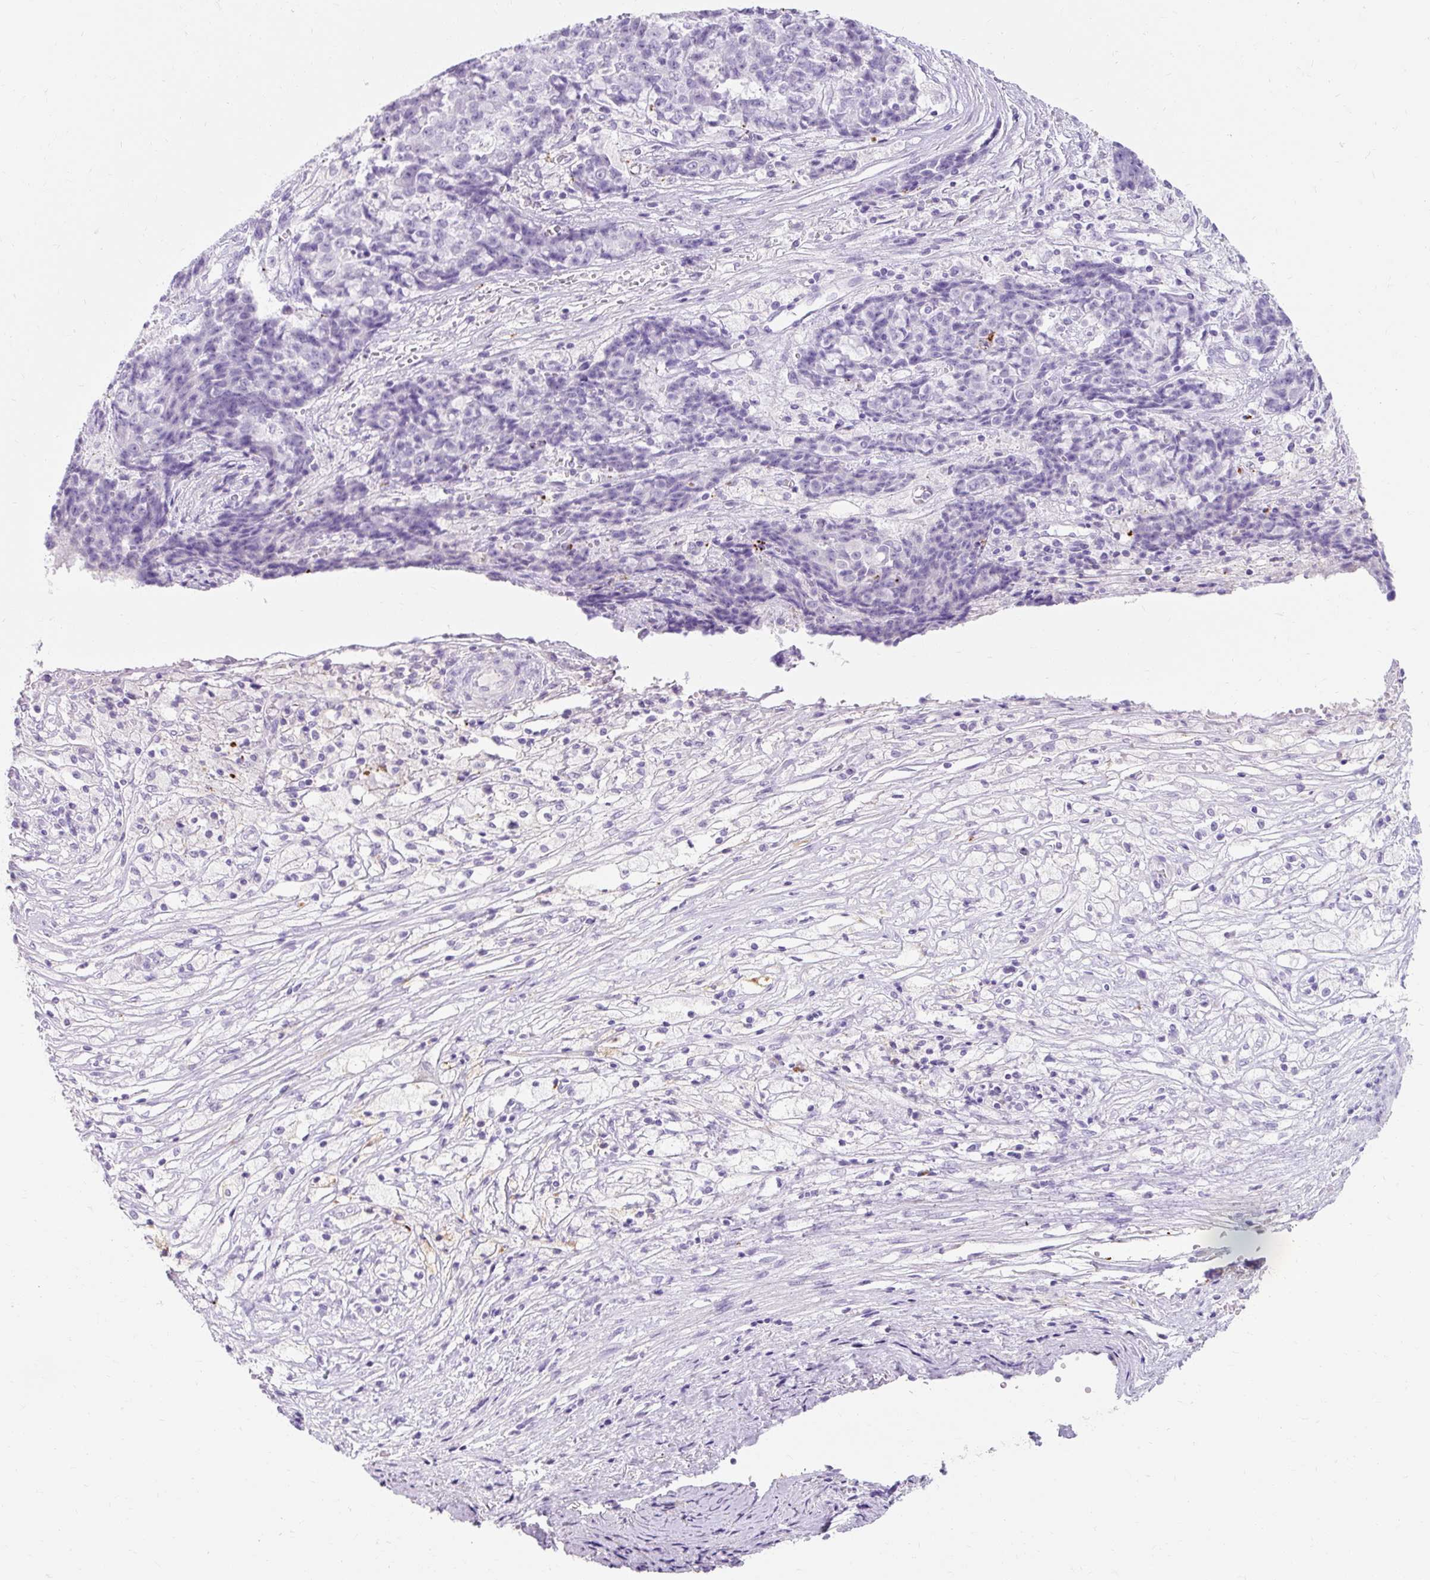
{"staining": {"intensity": "negative", "quantity": "none", "location": "none"}, "tissue": "ovarian cancer", "cell_type": "Tumor cells", "image_type": "cancer", "snomed": [{"axis": "morphology", "description": "Carcinoma, endometroid"}, {"axis": "topography", "description": "Ovary"}], "caption": "The immunohistochemistry (IHC) image has no significant staining in tumor cells of ovarian cancer (endometroid carcinoma) tissue.", "gene": "CLDN25", "patient": {"sex": "female", "age": 42}}